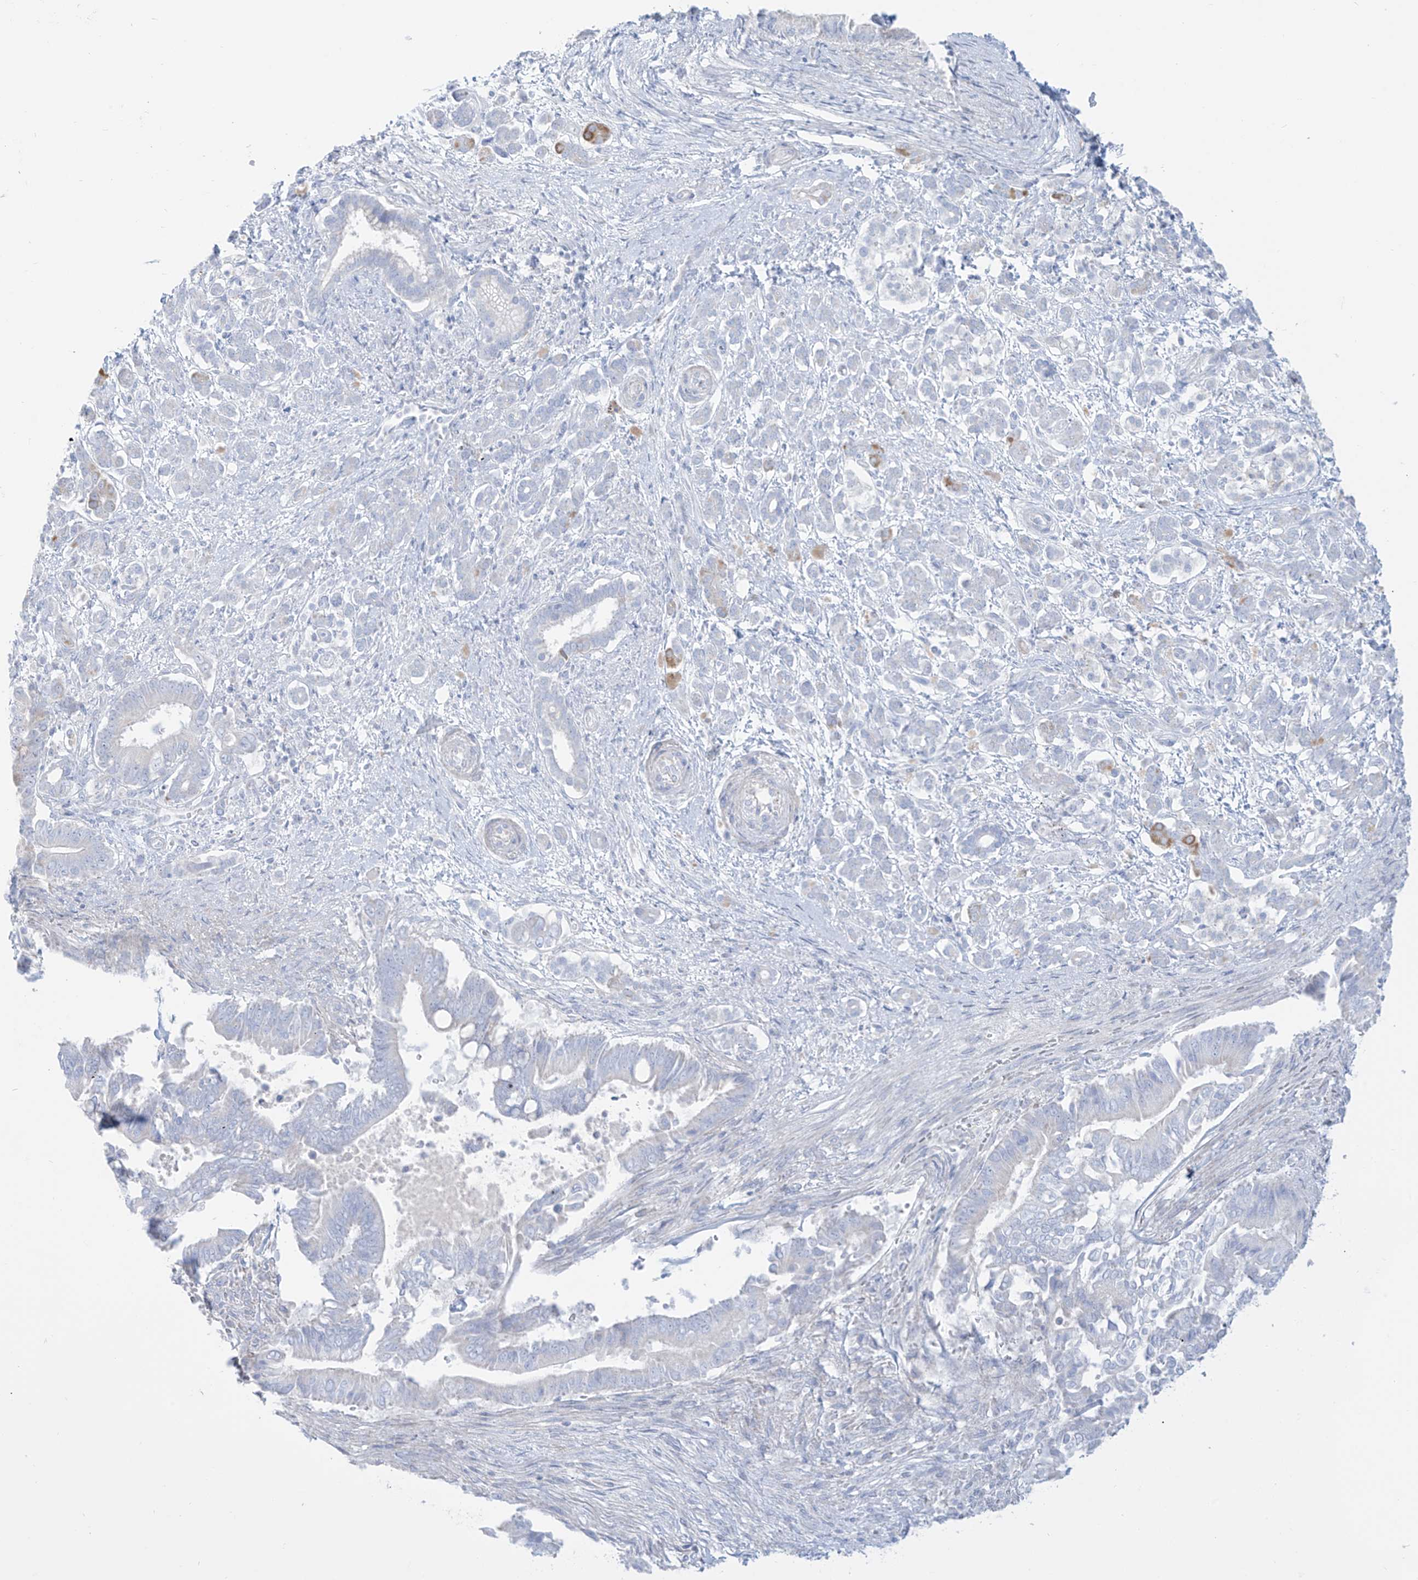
{"staining": {"intensity": "negative", "quantity": "none", "location": "none"}, "tissue": "pancreatic cancer", "cell_type": "Tumor cells", "image_type": "cancer", "snomed": [{"axis": "morphology", "description": "Adenocarcinoma, NOS"}, {"axis": "topography", "description": "Pancreas"}], "caption": "Adenocarcinoma (pancreatic) stained for a protein using IHC exhibits no positivity tumor cells.", "gene": "SLC26A3", "patient": {"sex": "male", "age": 68}}